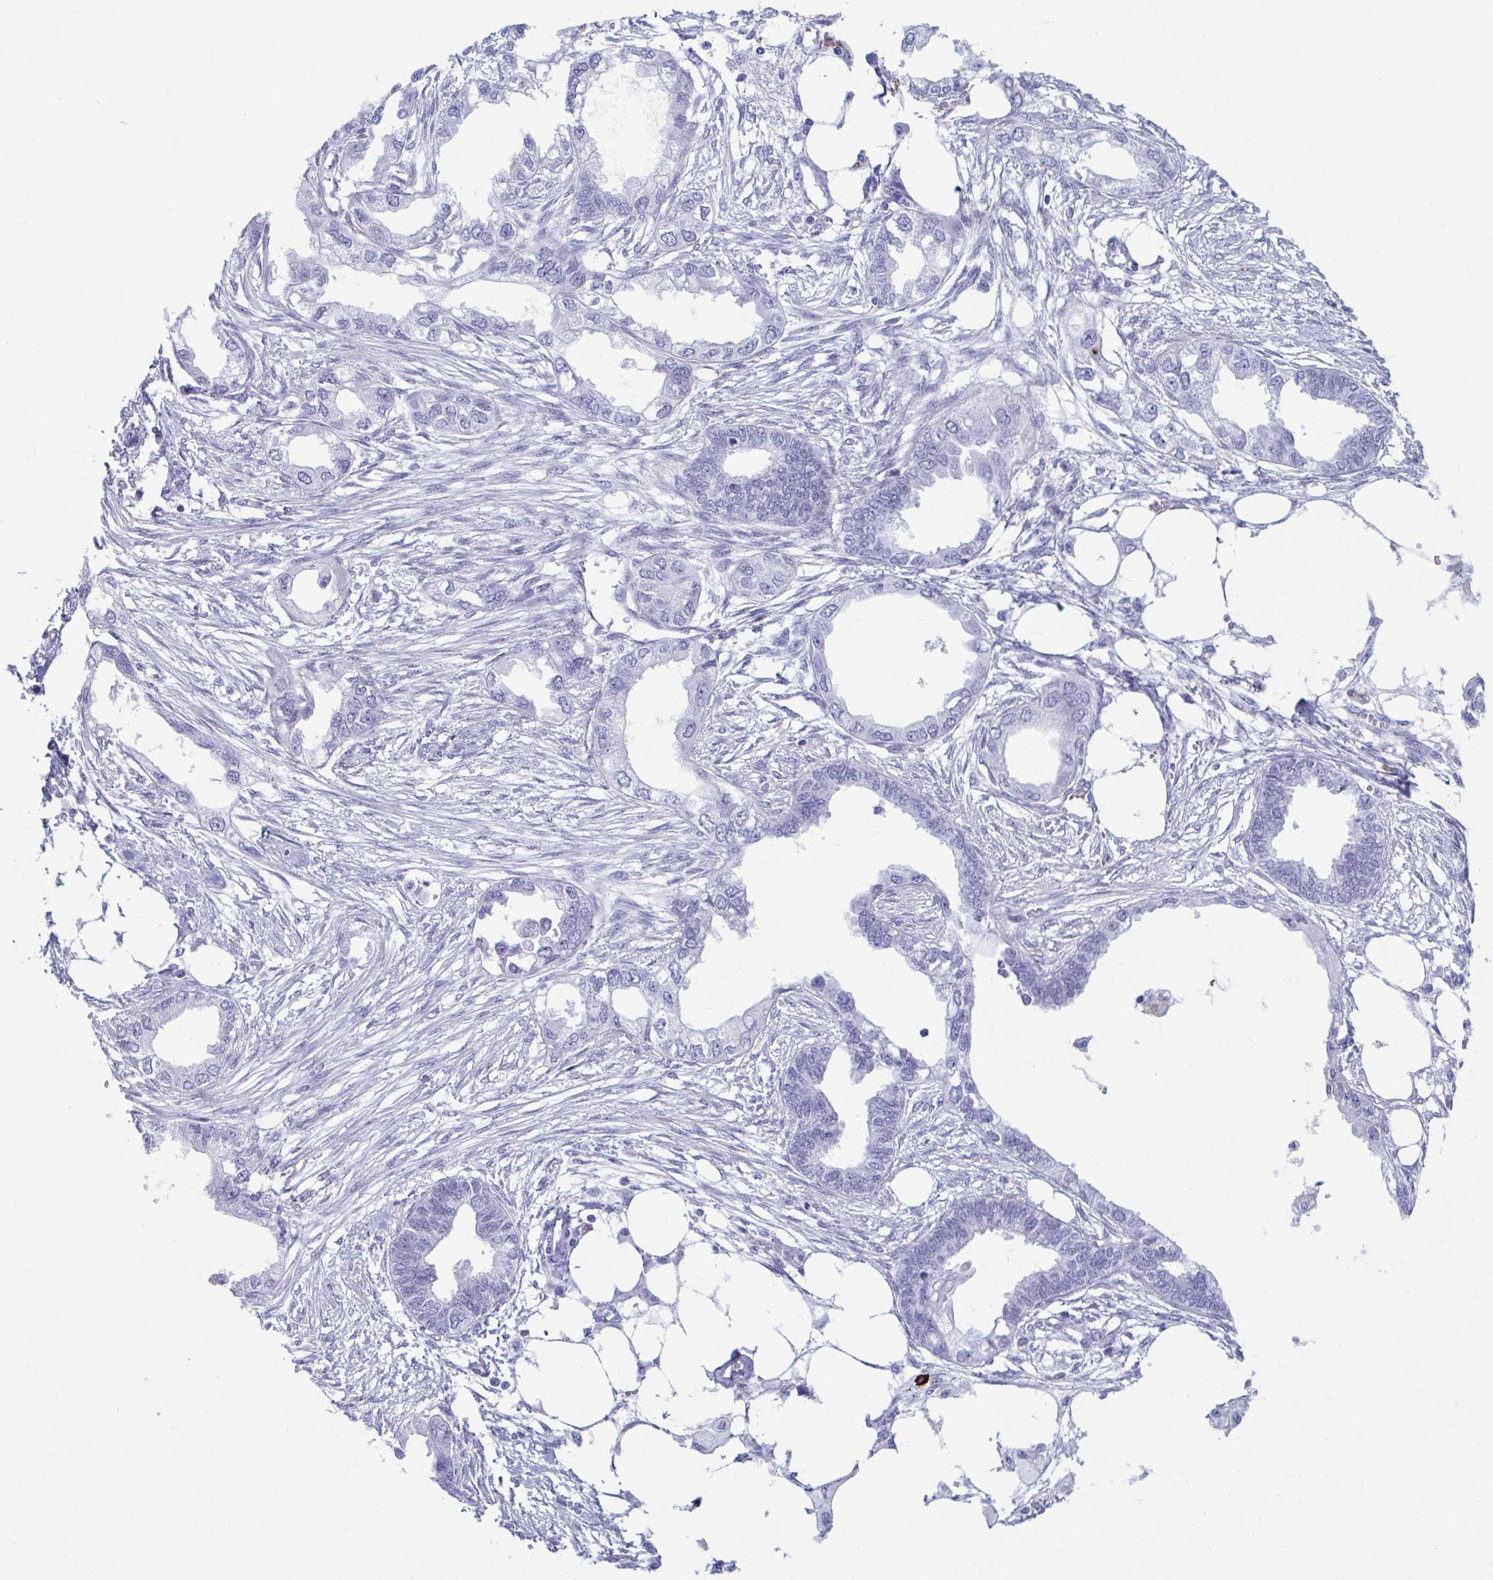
{"staining": {"intensity": "negative", "quantity": "none", "location": "none"}, "tissue": "endometrial cancer", "cell_type": "Tumor cells", "image_type": "cancer", "snomed": [{"axis": "morphology", "description": "Adenocarcinoma, NOS"}, {"axis": "morphology", "description": "Adenocarcinoma, metastatic, NOS"}, {"axis": "topography", "description": "Adipose tissue"}, {"axis": "topography", "description": "Endometrium"}], "caption": "The IHC photomicrograph has no significant expression in tumor cells of endometrial adenocarcinoma tissue.", "gene": "C12orf71", "patient": {"sex": "female", "age": 67}}